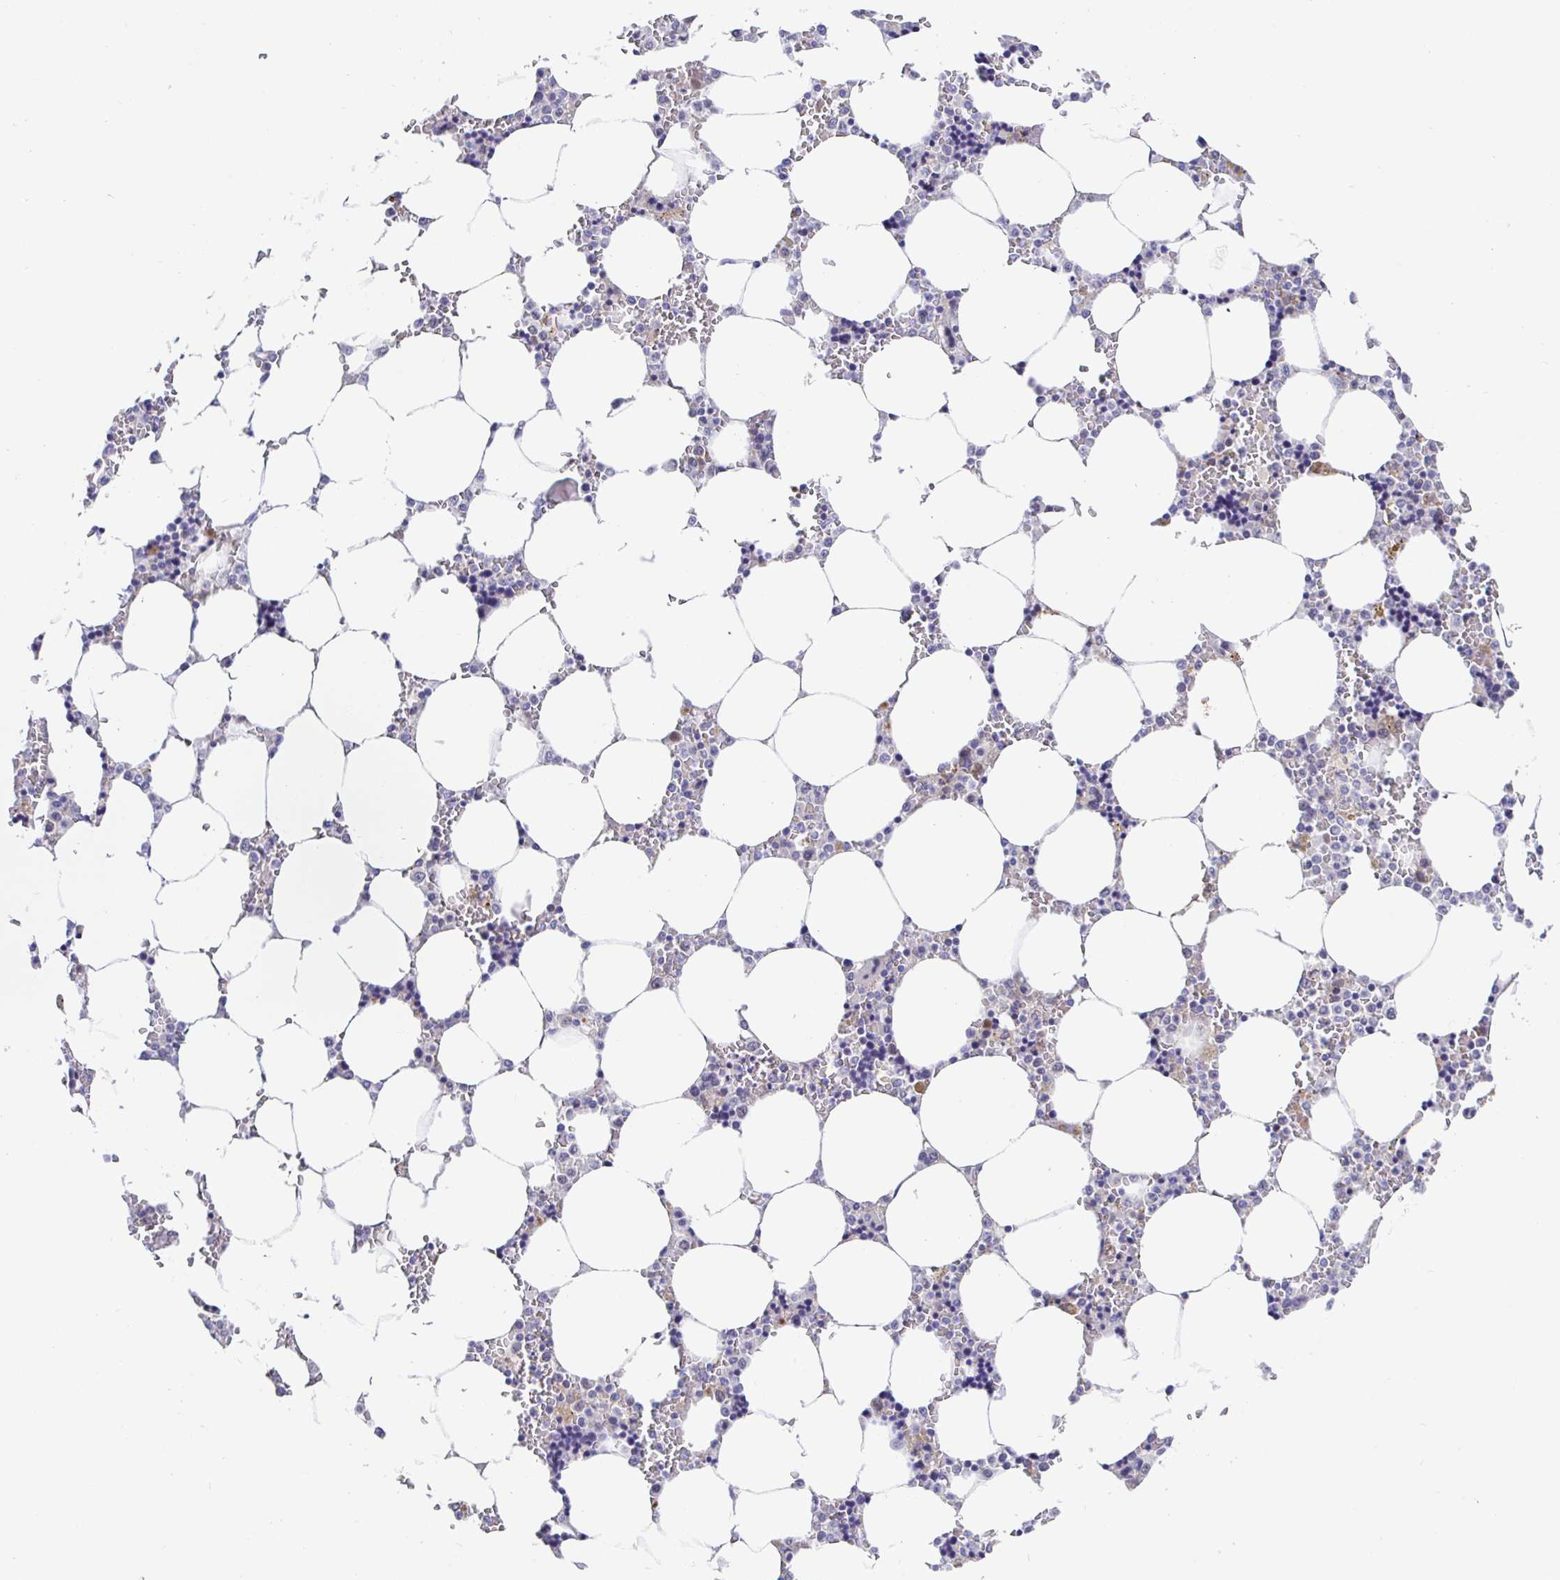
{"staining": {"intensity": "moderate", "quantity": "<25%", "location": "nuclear"}, "tissue": "bone marrow", "cell_type": "Hematopoietic cells", "image_type": "normal", "snomed": [{"axis": "morphology", "description": "Normal tissue, NOS"}, {"axis": "topography", "description": "Bone marrow"}], "caption": "Immunohistochemical staining of unremarkable bone marrow displays low levels of moderate nuclear positivity in approximately <25% of hematopoietic cells. (DAB (3,3'-diaminobenzidine) IHC with brightfield microscopy, high magnification).", "gene": "TIMELESS", "patient": {"sex": "male", "age": 64}}